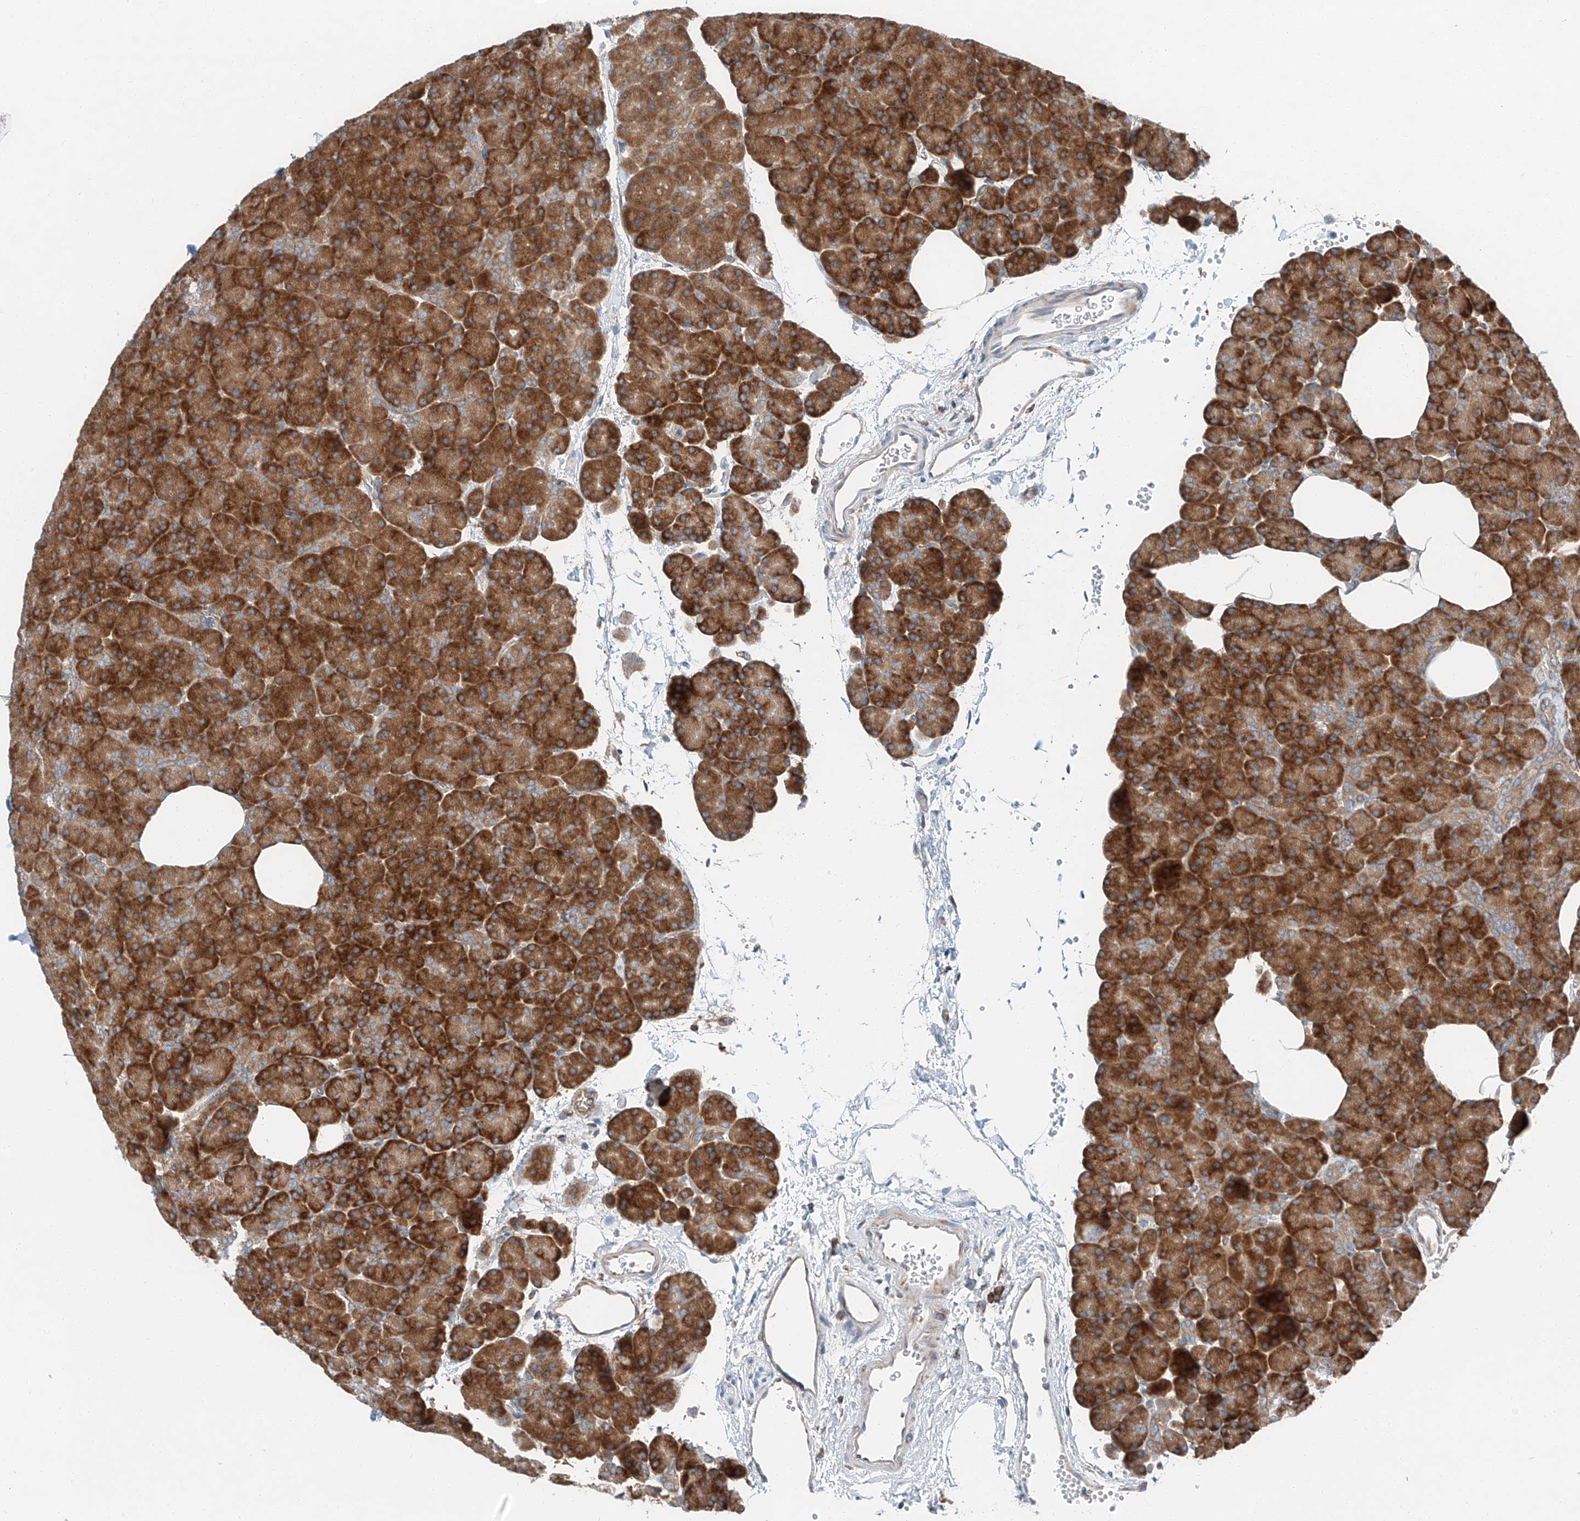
{"staining": {"intensity": "strong", "quantity": ">75%", "location": "cytoplasmic/membranous"}, "tissue": "pancreas", "cell_type": "Exocrine glandular cells", "image_type": "normal", "snomed": [{"axis": "morphology", "description": "Normal tissue, NOS"}, {"axis": "morphology", "description": "Carcinoid, malignant, NOS"}, {"axis": "topography", "description": "Pancreas"}], "caption": "Immunohistochemical staining of unremarkable human pancreas reveals high levels of strong cytoplasmic/membranous positivity in about >75% of exocrine glandular cells. The staining is performed using DAB (3,3'-diaminobenzidine) brown chromogen to label protein expression. The nuclei are counter-stained blue using hematoxylin.", "gene": "ZC3H15", "patient": {"sex": "female", "age": 35}}